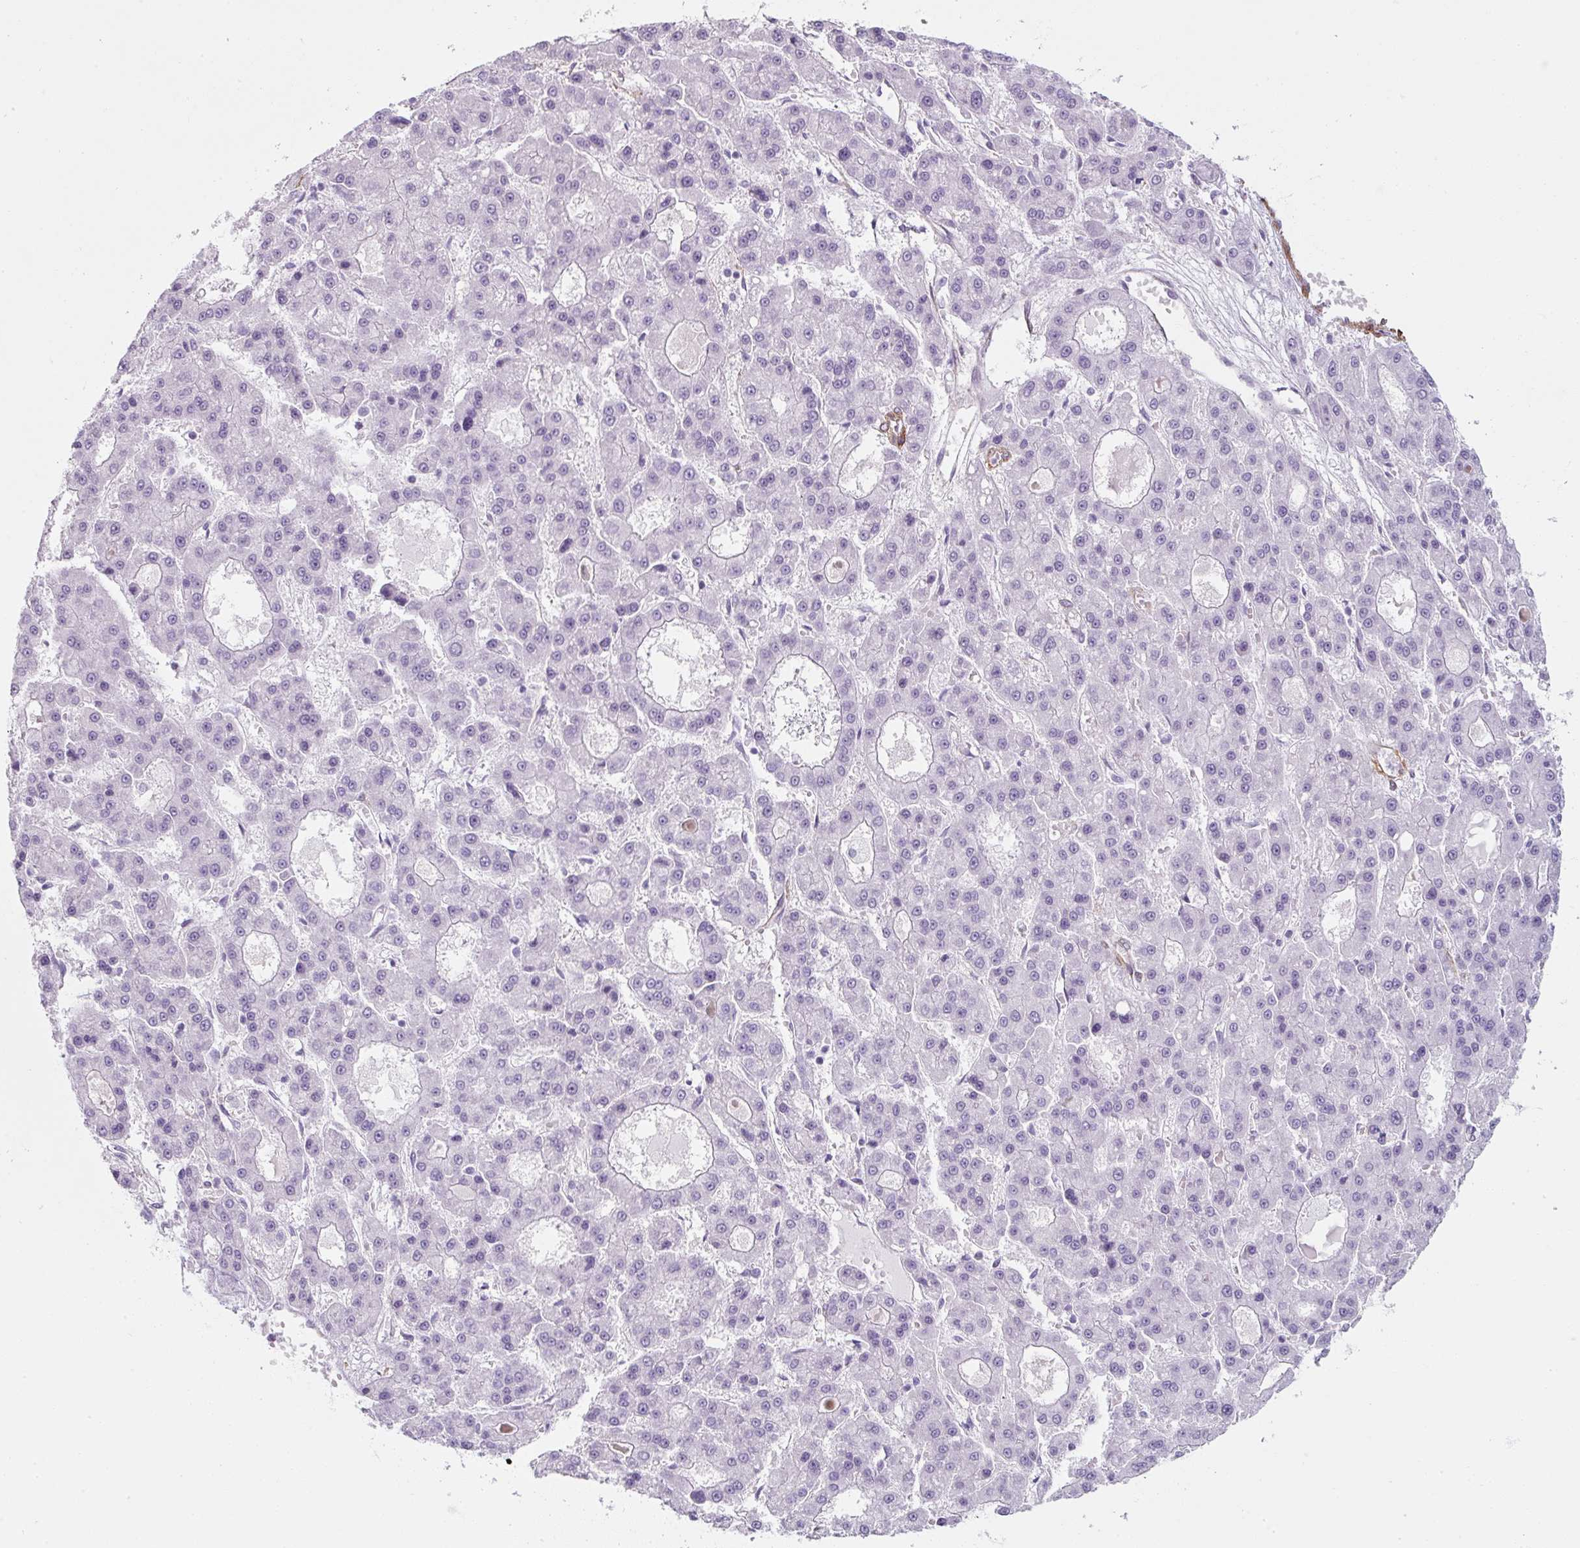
{"staining": {"intensity": "negative", "quantity": "none", "location": "none"}, "tissue": "liver cancer", "cell_type": "Tumor cells", "image_type": "cancer", "snomed": [{"axis": "morphology", "description": "Carcinoma, Hepatocellular, NOS"}, {"axis": "topography", "description": "Liver"}], "caption": "This is a histopathology image of immunohistochemistry staining of hepatocellular carcinoma (liver), which shows no positivity in tumor cells.", "gene": "CAVIN3", "patient": {"sex": "male", "age": 70}}